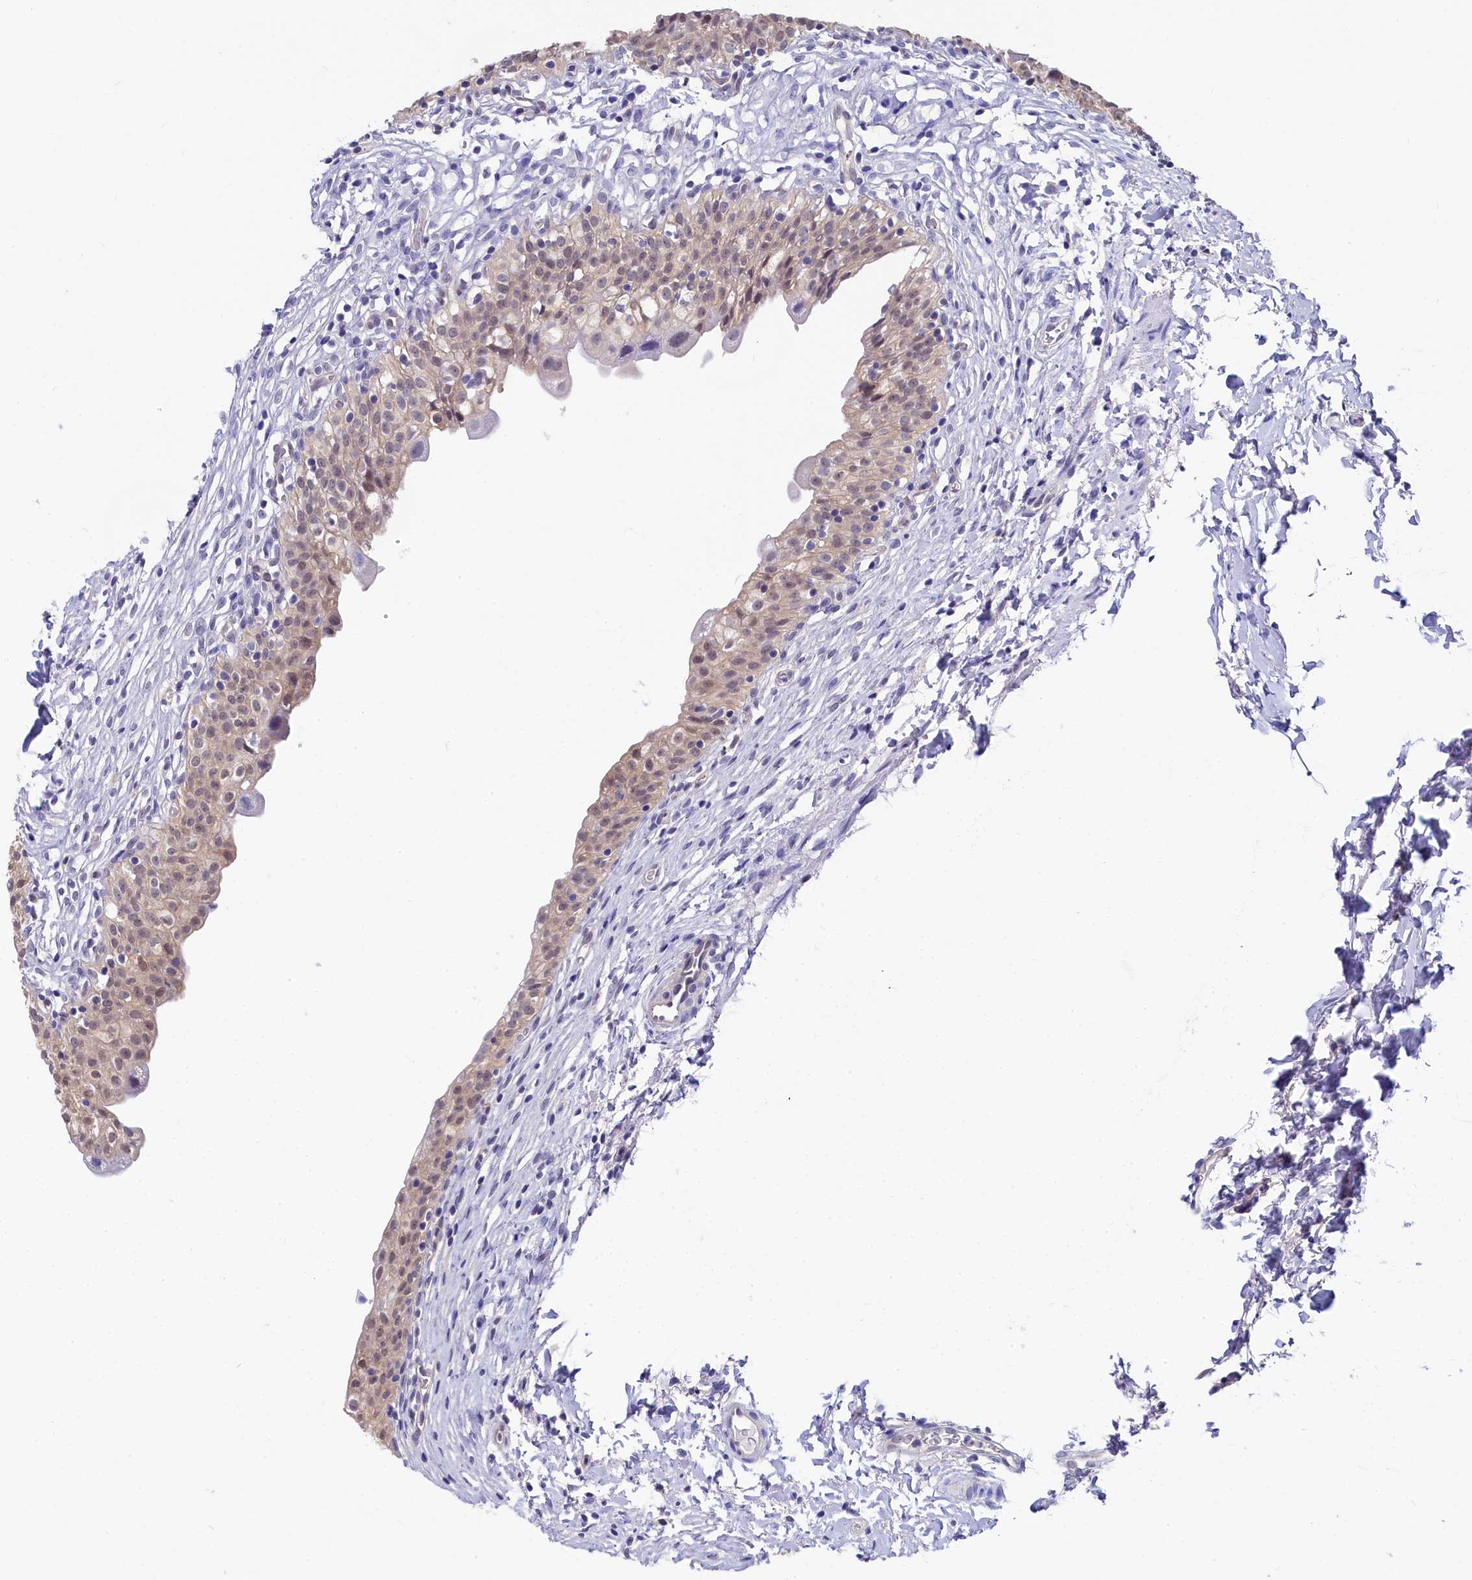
{"staining": {"intensity": "weak", "quantity": "<25%", "location": "nuclear"}, "tissue": "urinary bladder", "cell_type": "Urothelial cells", "image_type": "normal", "snomed": [{"axis": "morphology", "description": "Normal tissue, NOS"}, {"axis": "topography", "description": "Urinary bladder"}], "caption": "IHC of benign urinary bladder exhibits no expression in urothelial cells.", "gene": "C11orf54", "patient": {"sex": "male", "age": 55}}